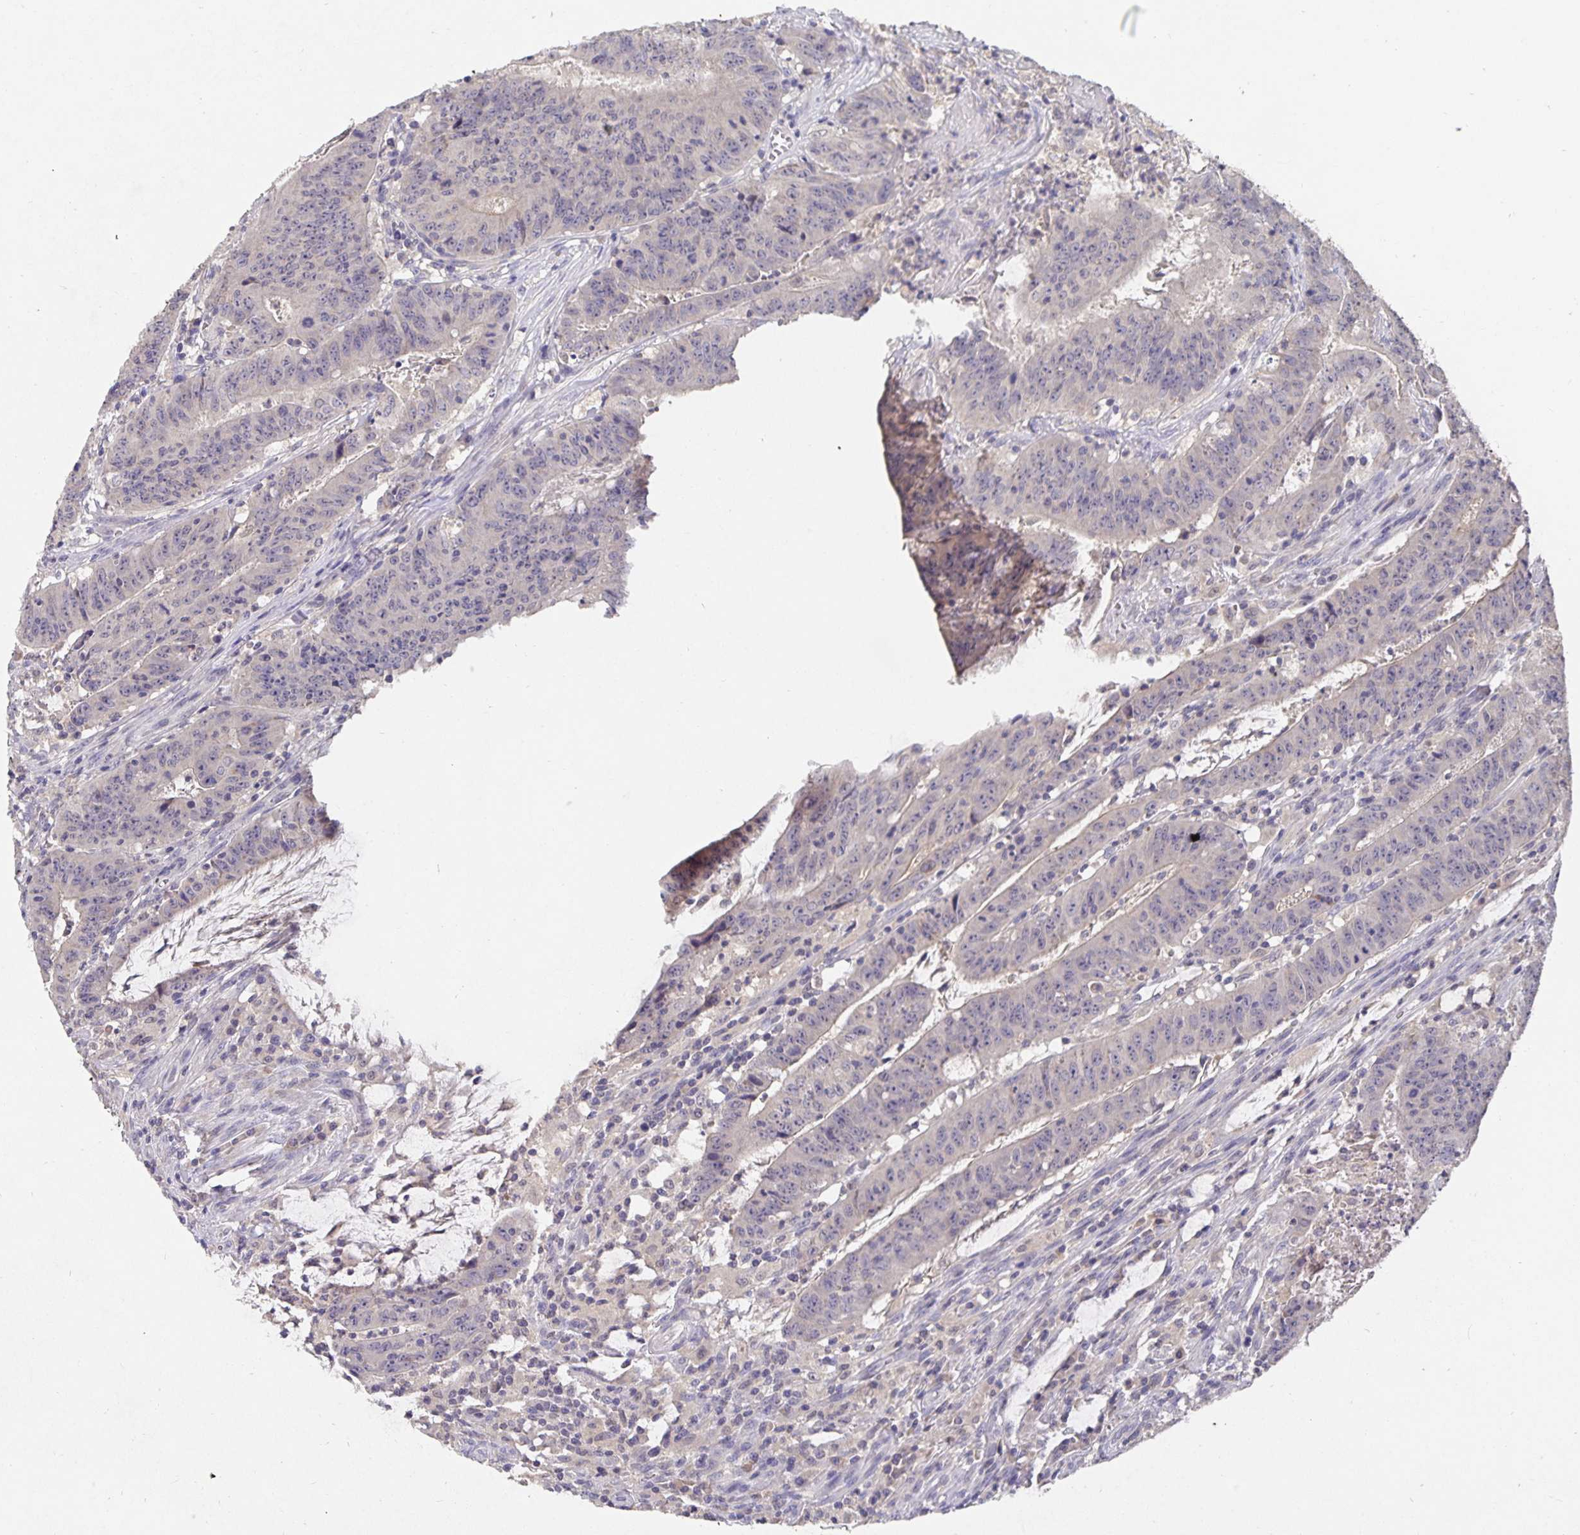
{"staining": {"intensity": "negative", "quantity": "none", "location": "none"}, "tissue": "colorectal cancer", "cell_type": "Tumor cells", "image_type": "cancer", "snomed": [{"axis": "morphology", "description": "Adenocarcinoma, NOS"}, {"axis": "topography", "description": "Colon"}], "caption": "Immunohistochemical staining of adenocarcinoma (colorectal) shows no significant expression in tumor cells. (Stains: DAB (3,3'-diaminobenzidine) immunohistochemistry (IHC) with hematoxylin counter stain, Microscopy: brightfield microscopy at high magnification).", "gene": "HEPN1", "patient": {"sex": "male", "age": 33}}